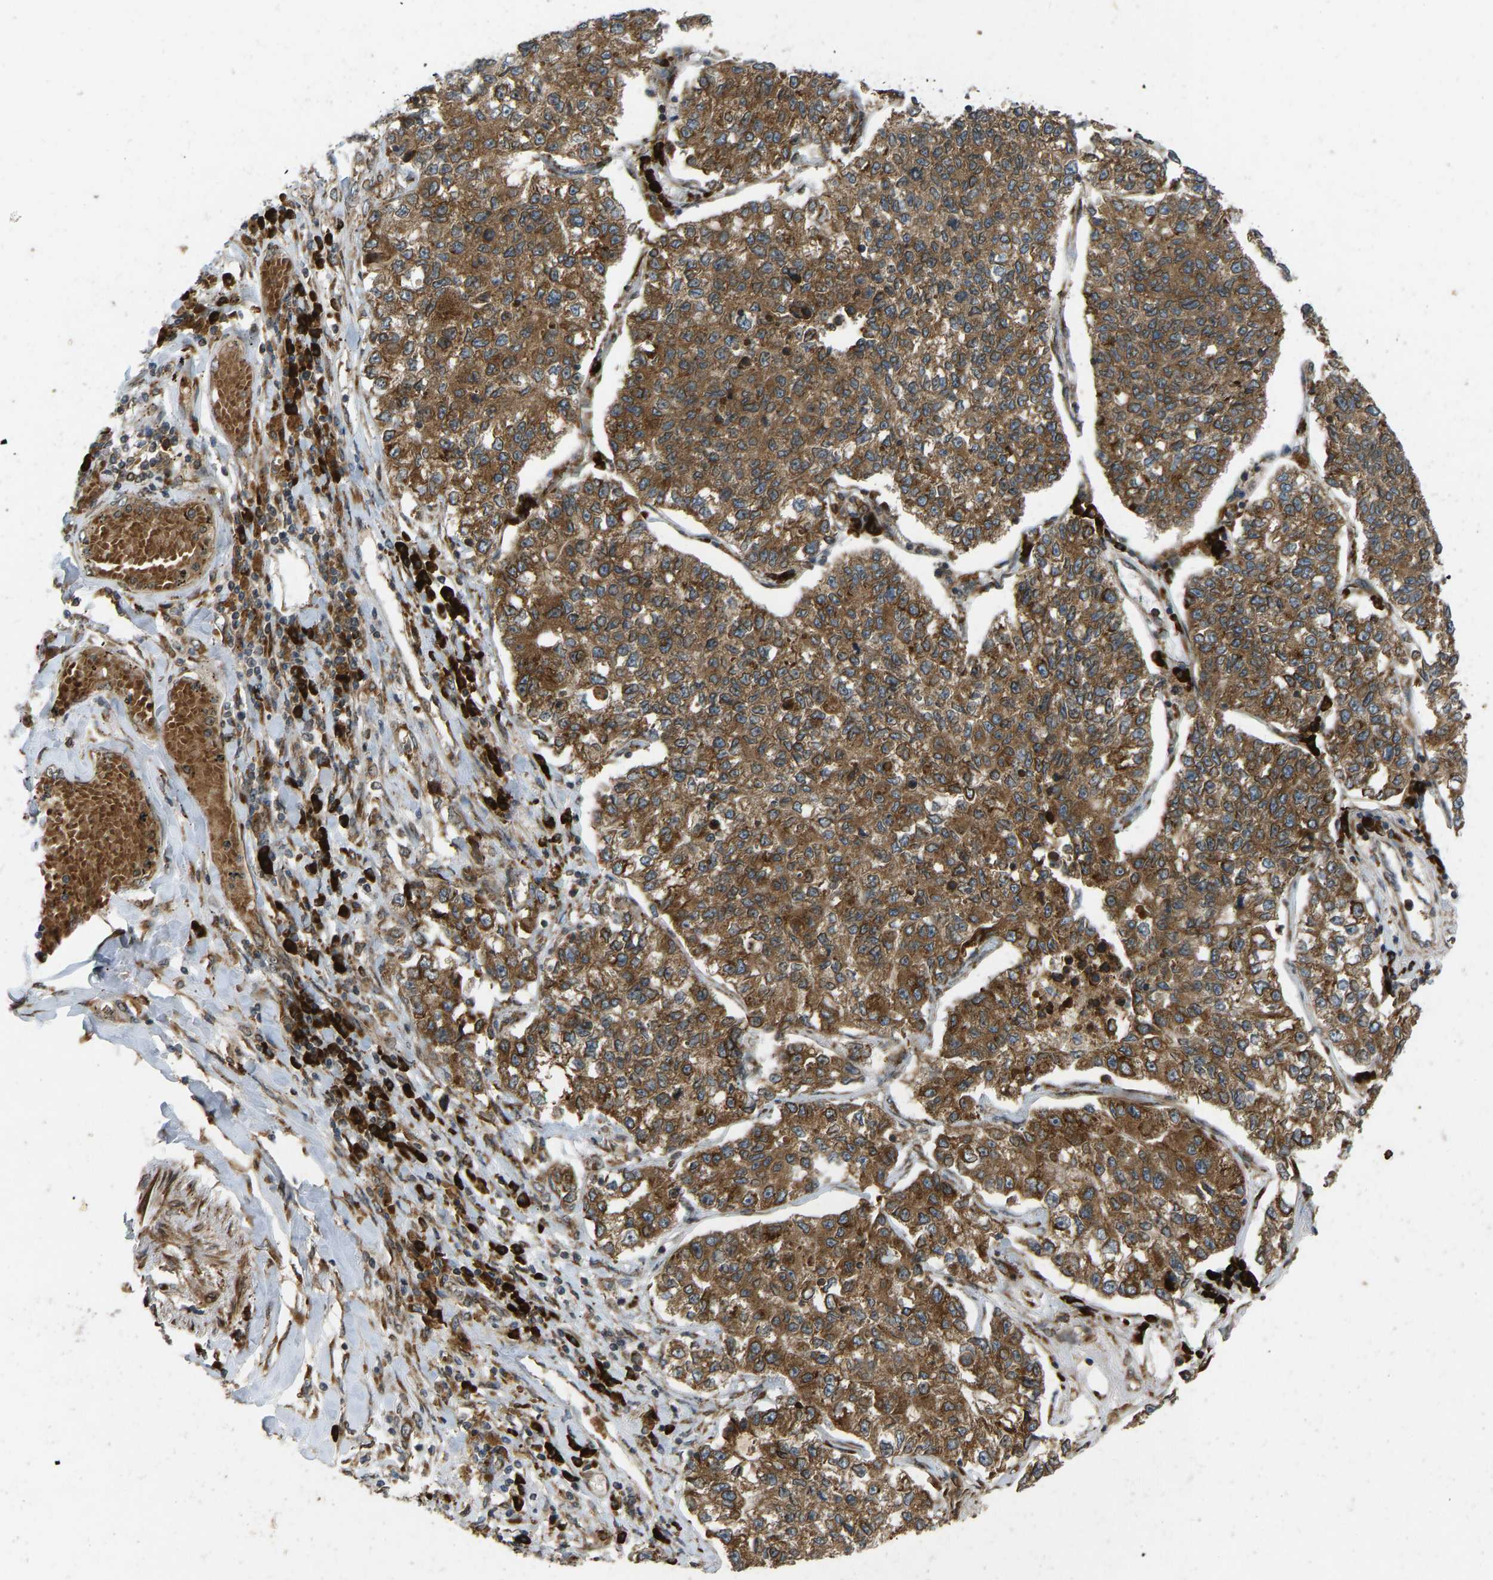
{"staining": {"intensity": "moderate", "quantity": ">75%", "location": "cytoplasmic/membranous"}, "tissue": "lung cancer", "cell_type": "Tumor cells", "image_type": "cancer", "snomed": [{"axis": "morphology", "description": "Adenocarcinoma, NOS"}, {"axis": "topography", "description": "Lung"}], "caption": "The histopathology image demonstrates staining of lung cancer (adenocarcinoma), revealing moderate cytoplasmic/membranous protein positivity (brown color) within tumor cells.", "gene": "RPN2", "patient": {"sex": "male", "age": 49}}